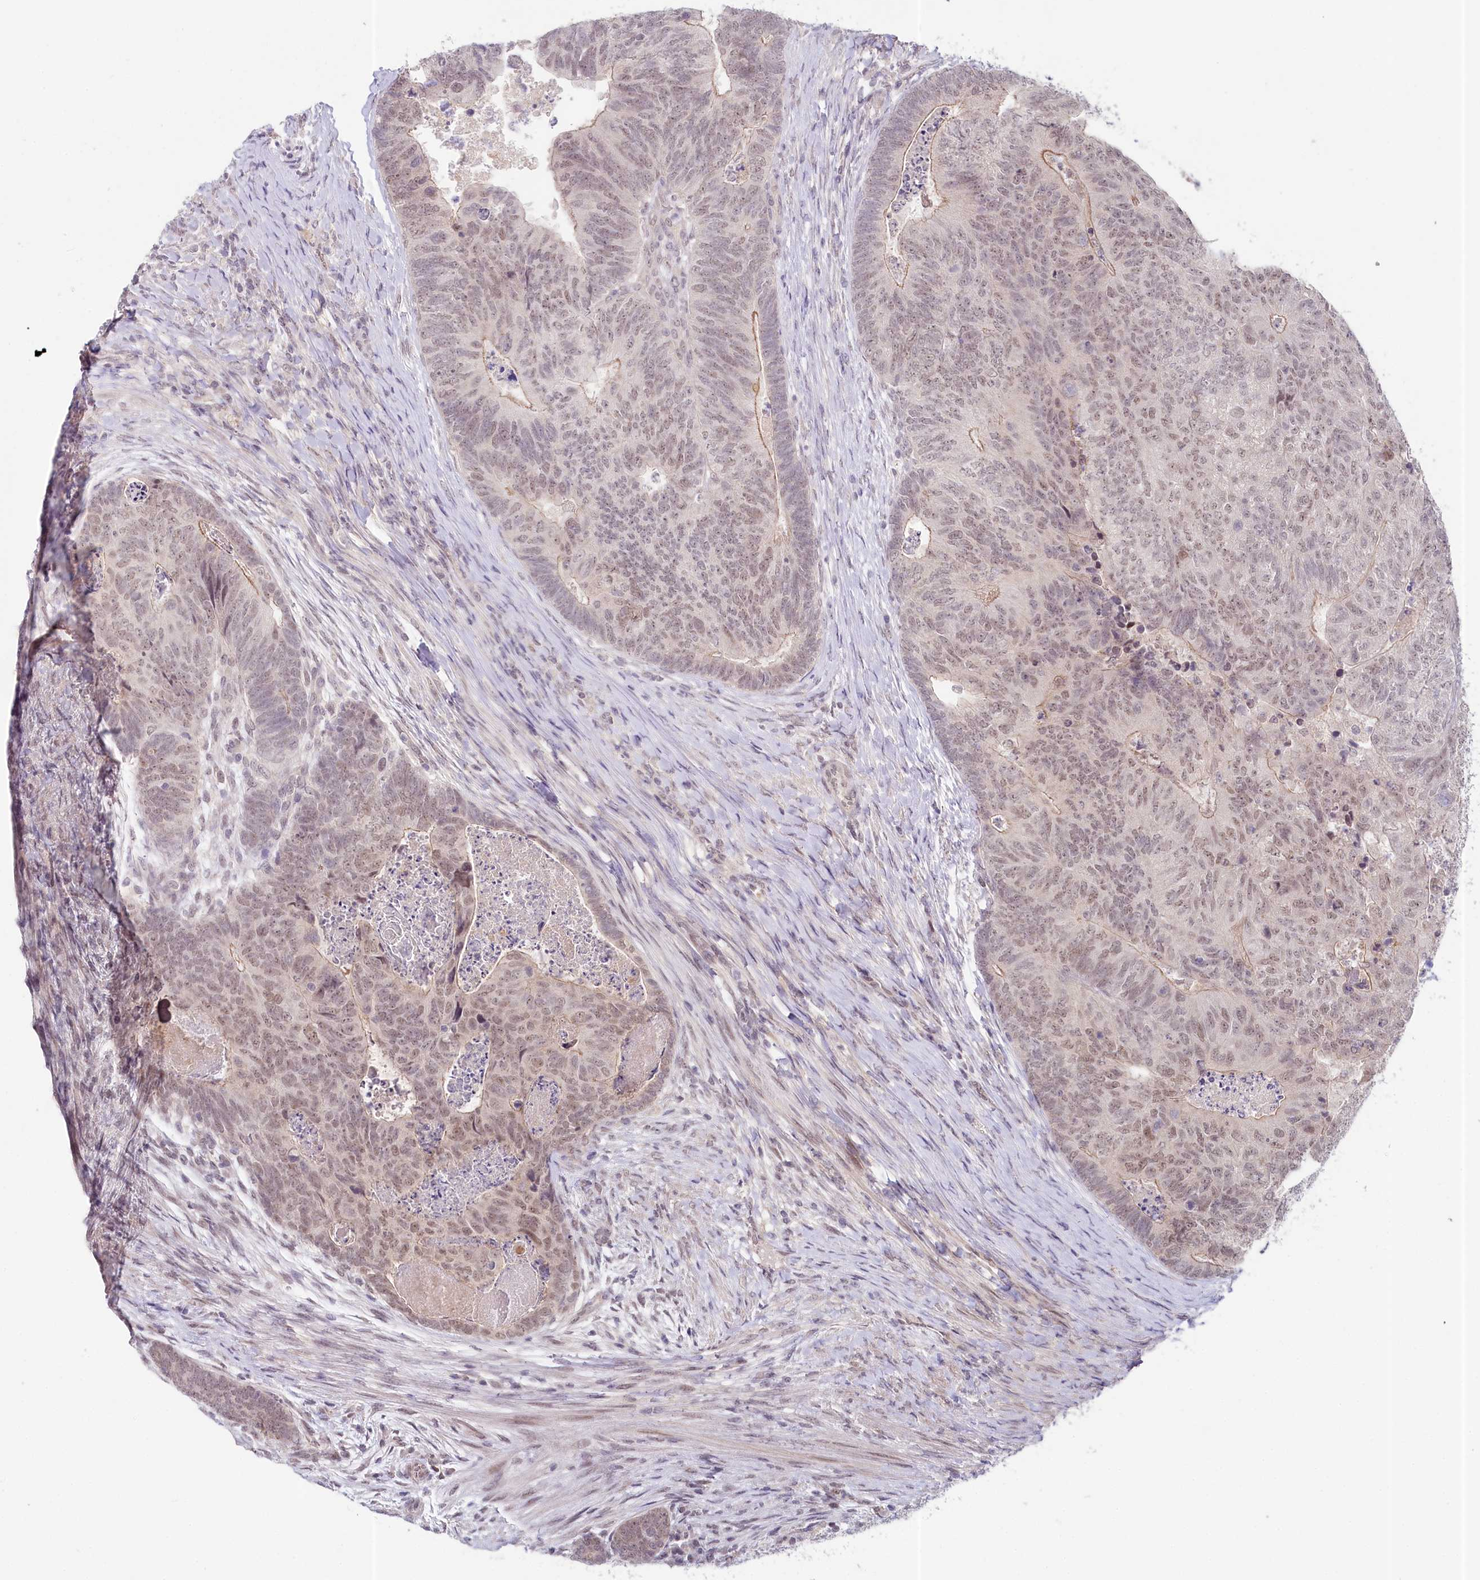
{"staining": {"intensity": "weak", "quantity": "25%-75%", "location": "nuclear"}, "tissue": "colorectal cancer", "cell_type": "Tumor cells", "image_type": "cancer", "snomed": [{"axis": "morphology", "description": "Adenocarcinoma, NOS"}, {"axis": "topography", "description": "Colon"}], "caption": "Colorectal cancer stained for a protein displays weak nuclear positivity in tumor cells. (DAB IHC with brightfield microscopy, high magnification).", "gene": "AMTN", "patient": {"sex": "female", "age": 67}}